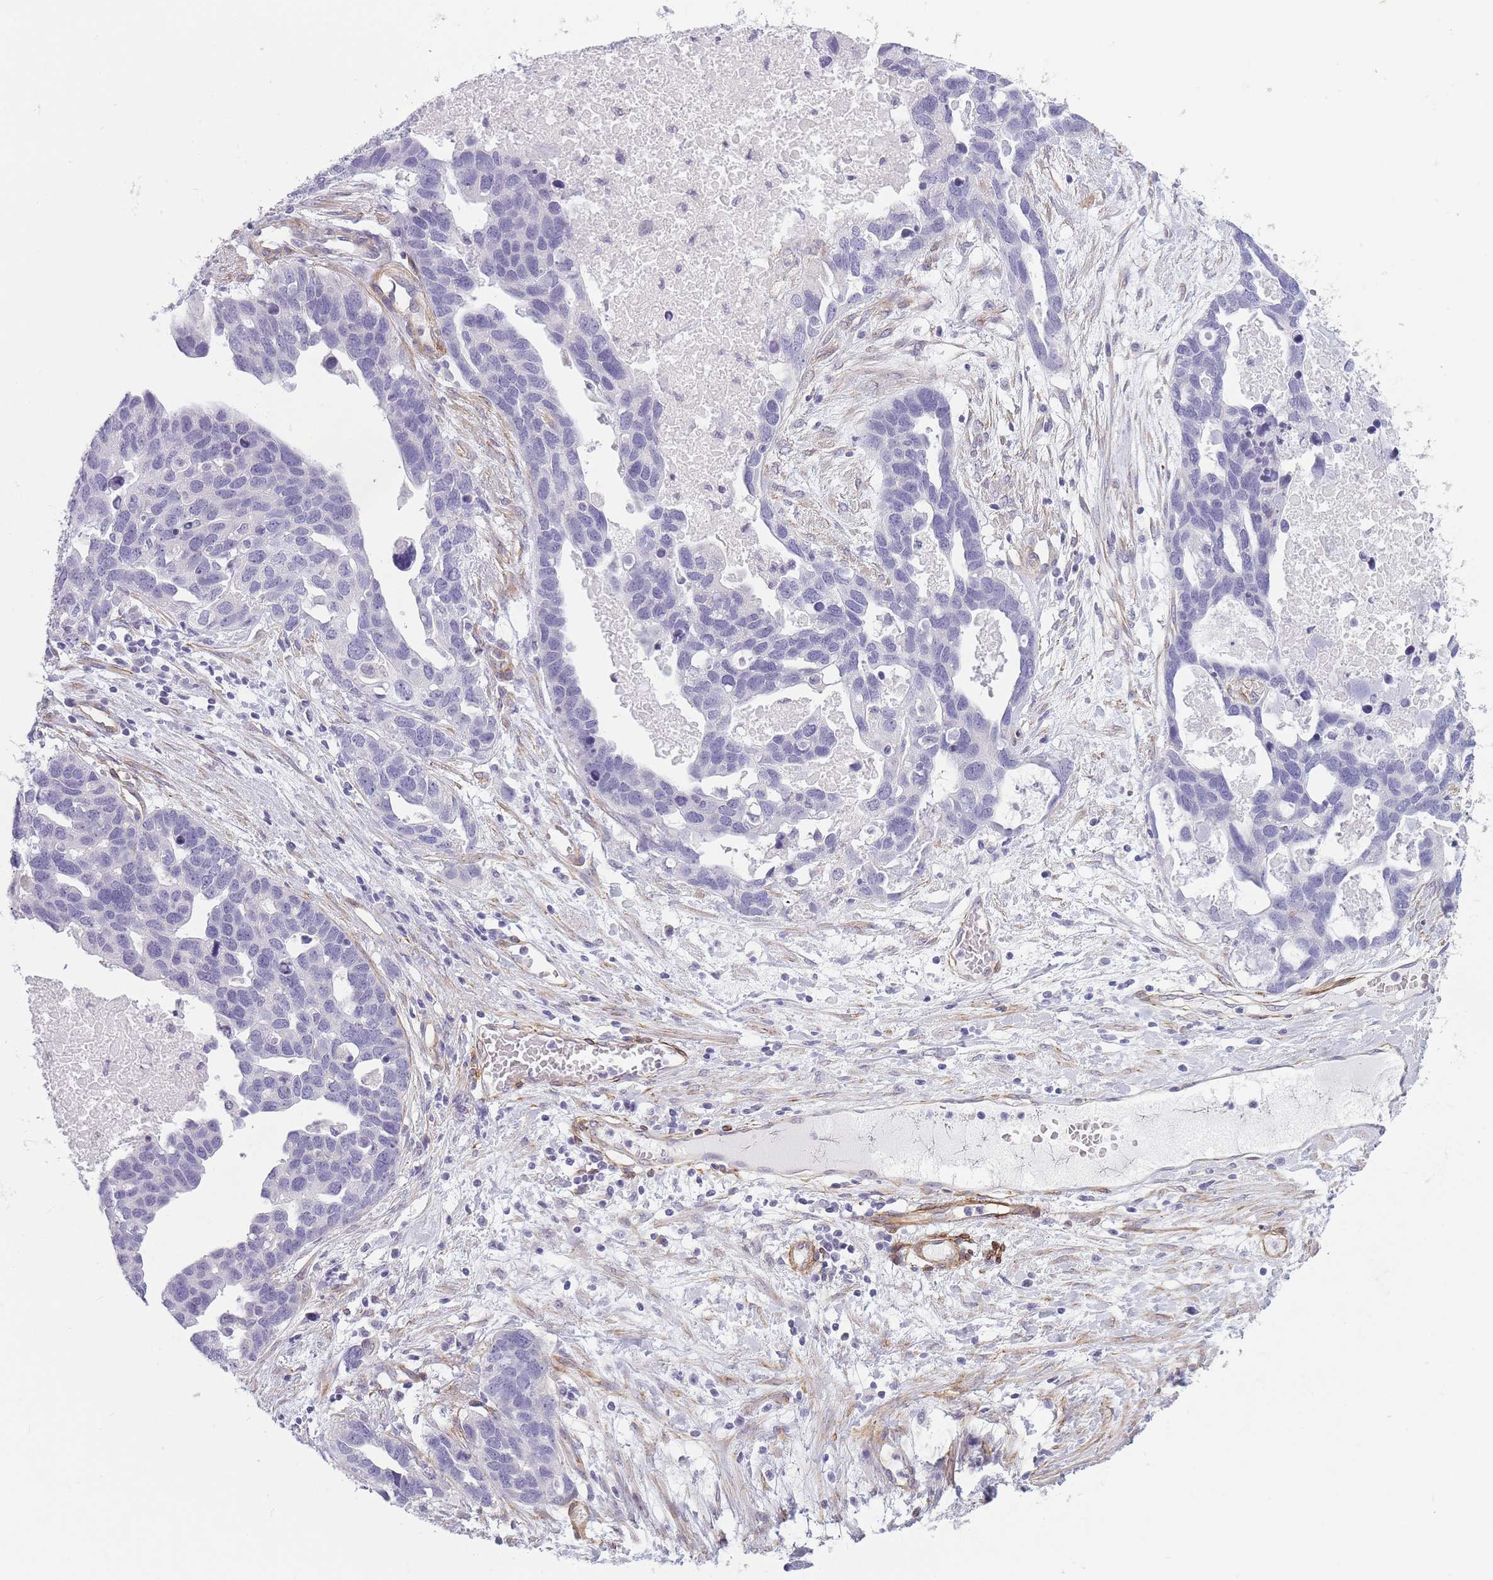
{"staining": {"intensity": "negative", "quantity": "none", "location": "none"}, "tissue": "ovarian cancer", "cell_type": "Tumor cells", "image_type": "cancer", "snomed": [{"axis": "morphology", "description": "Cystadenocarcinoma, serous, NOS"}, {"axis": "topography", "description": "Ovary"}], "caption": "A histopathology image of human ovarian serous cystadenocarcinoma is negative for staining in tumor cells.", "gene": "OR6B3", "patient": {"sex": "female", "age": 54}}